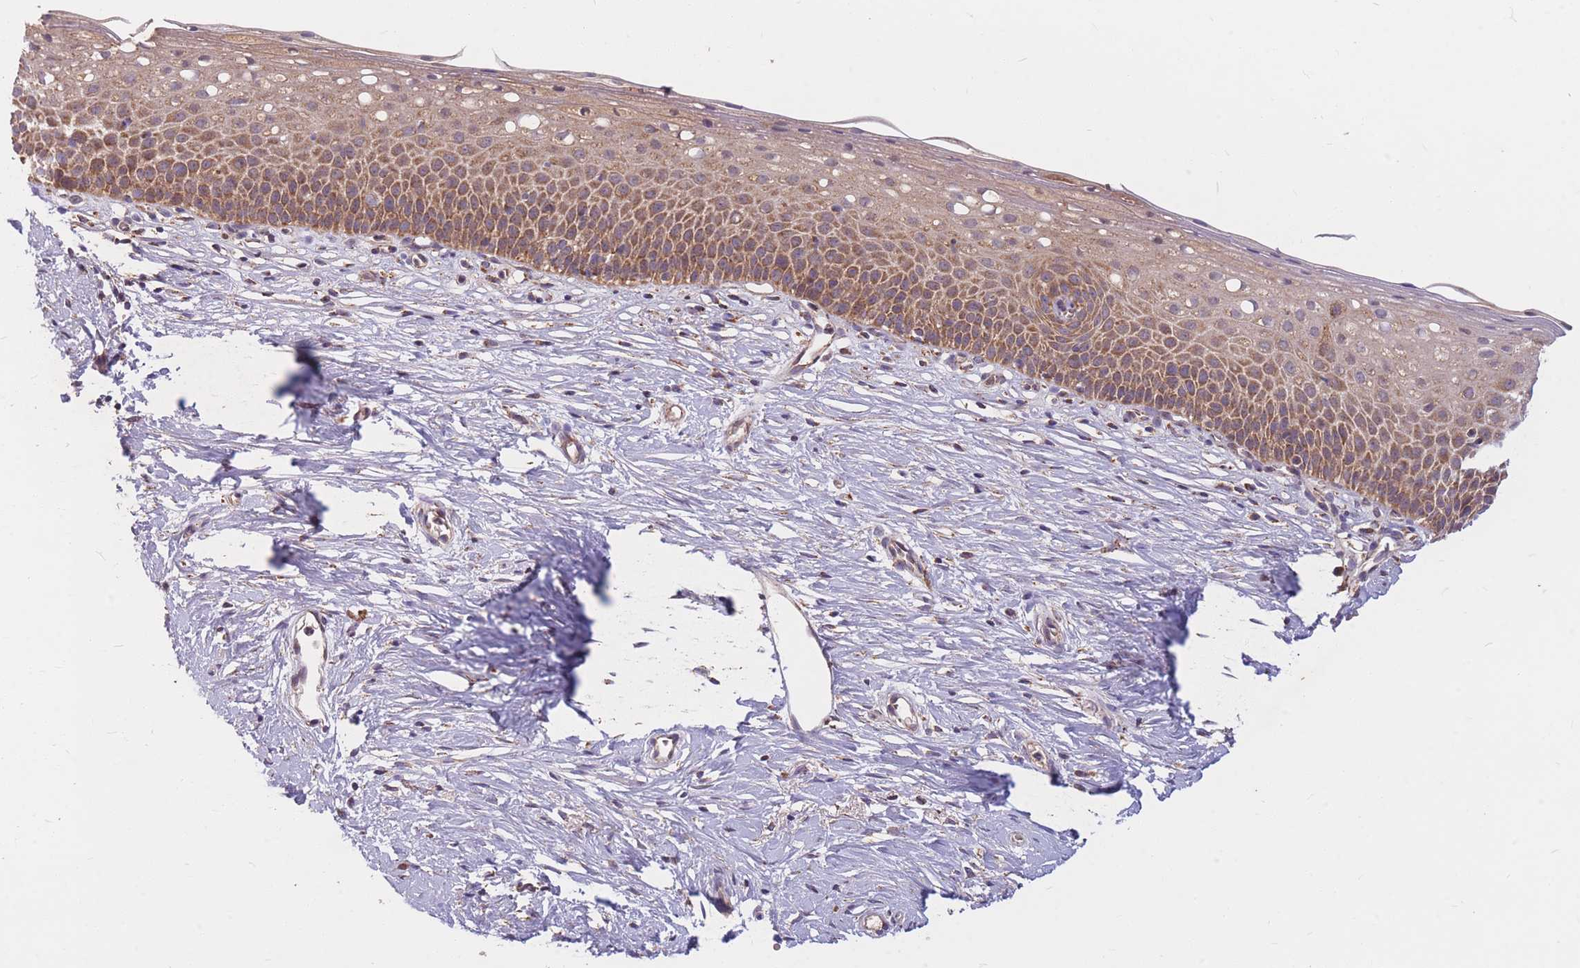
{"staining": {"intensity": "moderate", "quantity": "<25%", "location": "cytoplasmic/membranous"}, "tissue": "cervix", "cell_type": "Glandular cells", "image_type": "normal", "snomed": [{"axis": "morphology", "description": "Normal tissue, NOS"}, {"axis": "topography", "description": "Cervix"}], "caption": "IHC micrograph of benign cervix: human cervix stained using immunohistochemistry shows low levels of moderate protein expression localized specifically in the cytoplasmic/membranous of glandular cells, appearing as a cytoplasmic/membranous brown color.", "gene": "PTPMT1", "patient": {"sex": "female", "age": 57}}